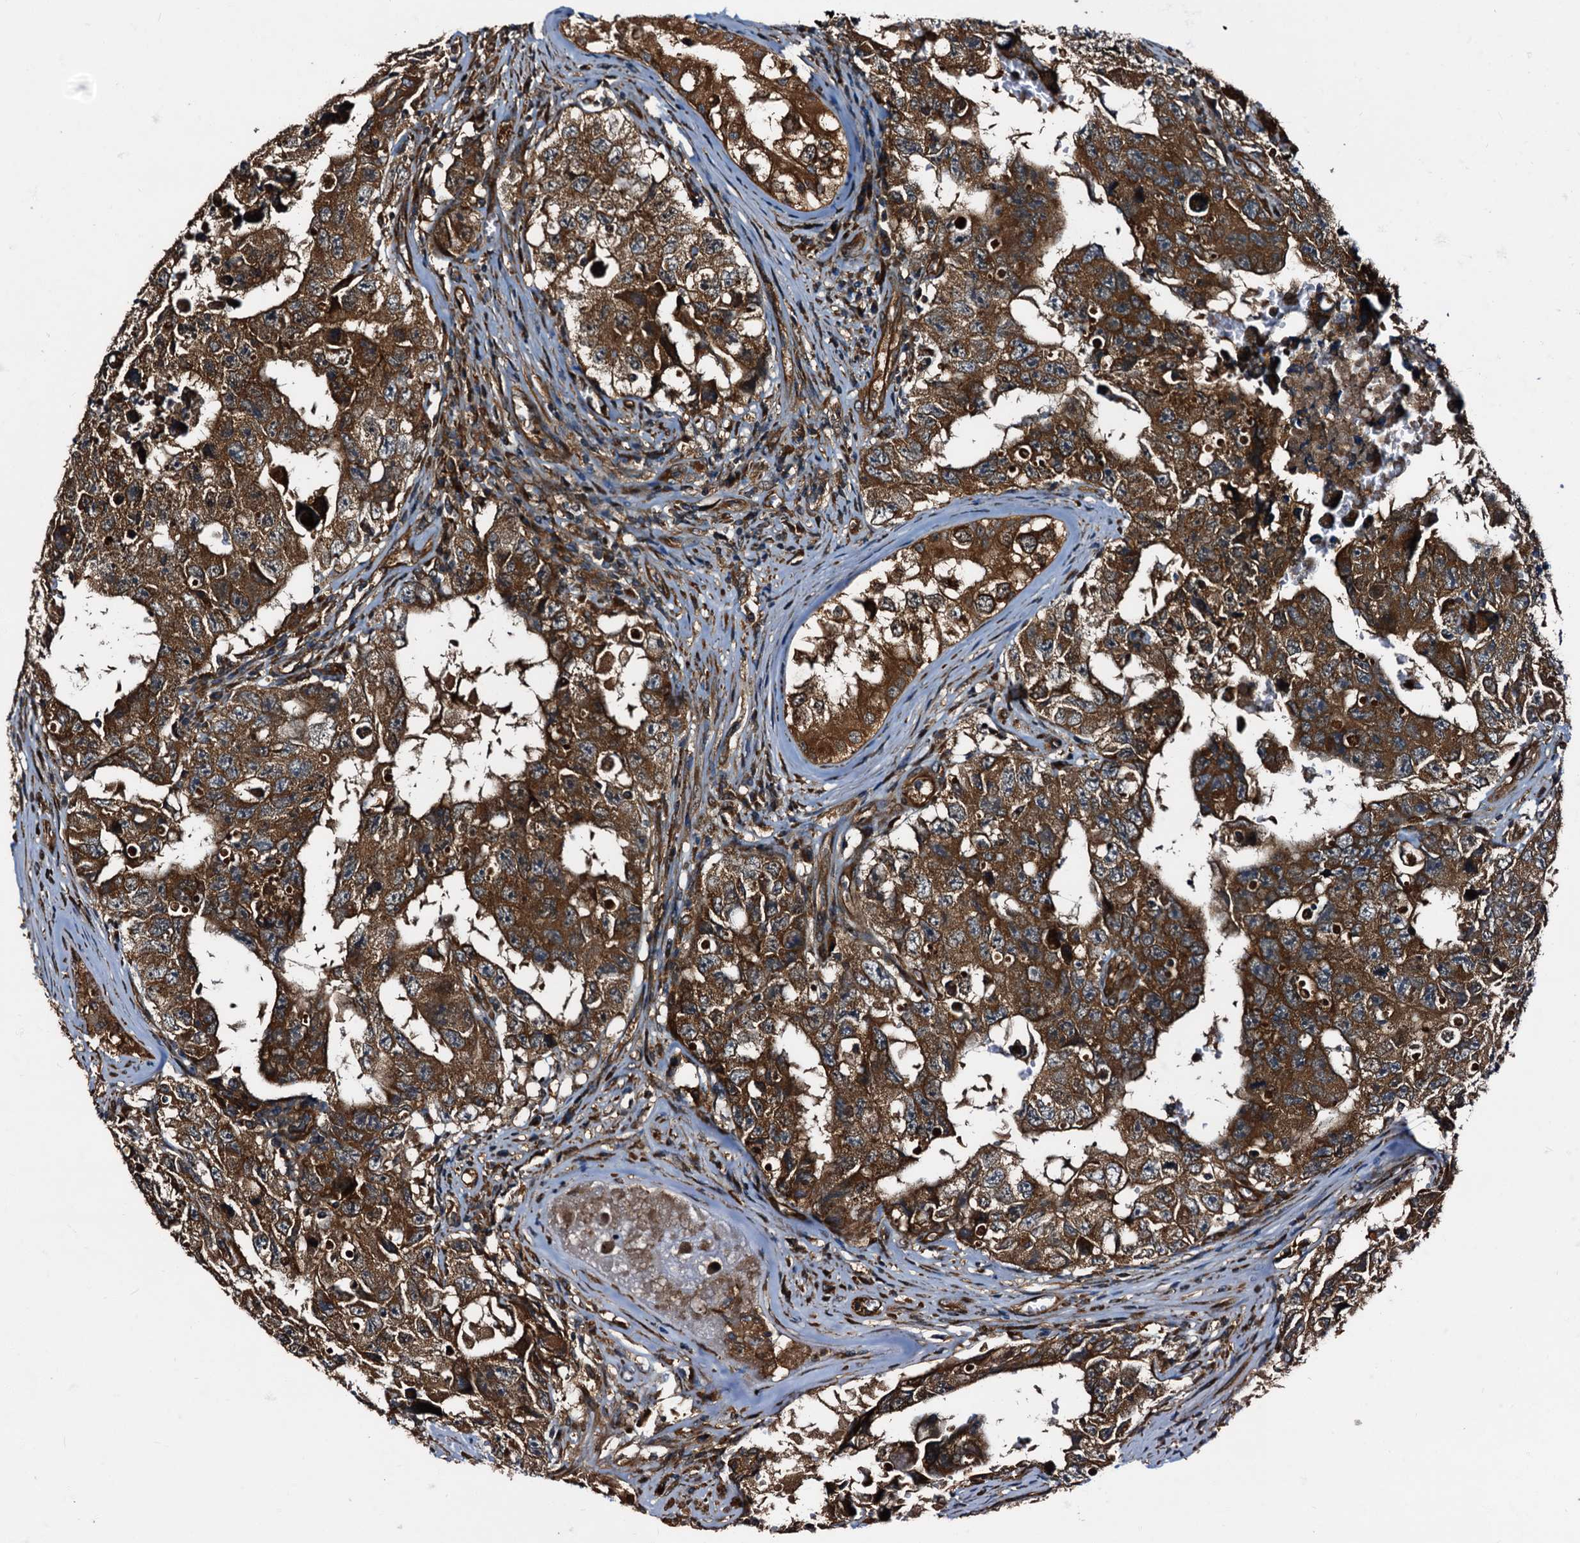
{"staining": {"intensity": "strong", "quantity": ">75%", "location": "cytoplasmic/membranous"}, "tissue": "testis cancer", "cell_type": "Tumor cells", "image_type": "cancer", "snomed": [{"axis": "morphology", "description": "Carcinoma, Embryonal, NOS"}, {"axis": "topography", "description": "Testis"}], "caption": "The photomicrograph exhibits a brown stain indicating the presence of a protein in the cytoplasmic/membranous of tumor cells in testis embryonal carcinoma.", "gene": "PEX5", "patient": {"sex": "male", "age": 17}}